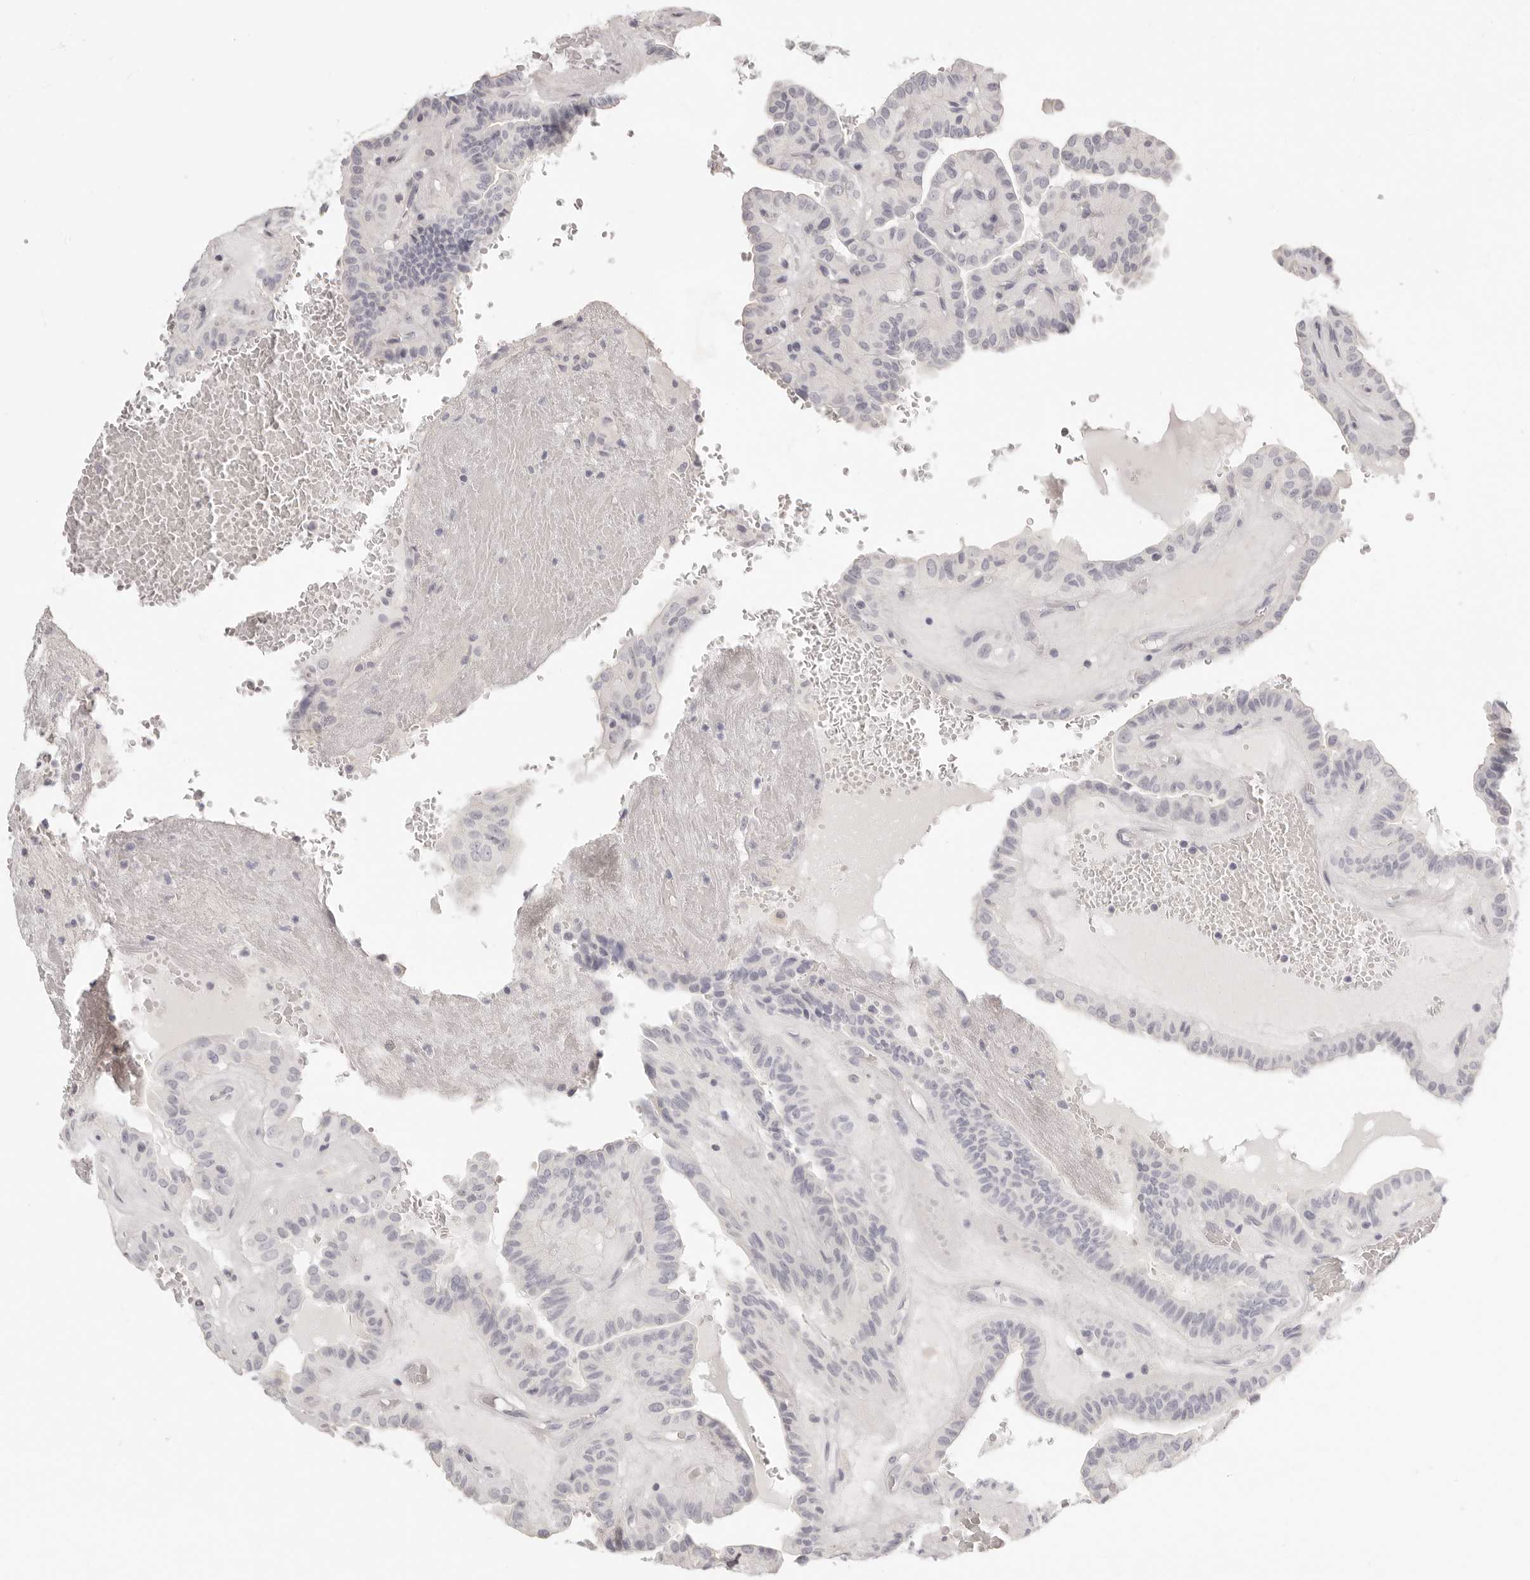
{"staining": {"intensity": "negative", "quantity": "none", "location": "none"}, "tissue": "thyroid cancer", "cell_type": "Tumor cells", "image_type": "cancer", "snomed": [{"axis": "morphology", "description": "Papillary adenocarcinoma, NOS"}, {"axis": "topography", "description": "Thyroid gland"}], "caption": "Immunohistochemistry (IHC) image of neoplastic tissue: human thyroid papillary adenocarcinoma stained with DAB (3,3'-diaminobenzidine) reveals no significant protein staining in tumor cells. (Stains: DAB immunohistochemistry with hematoxylin counter stain, Microscopy: brightfield microscopy at high magnification).", "gene": "FABP1", "patient": {"sex": "male", "age": 77}}